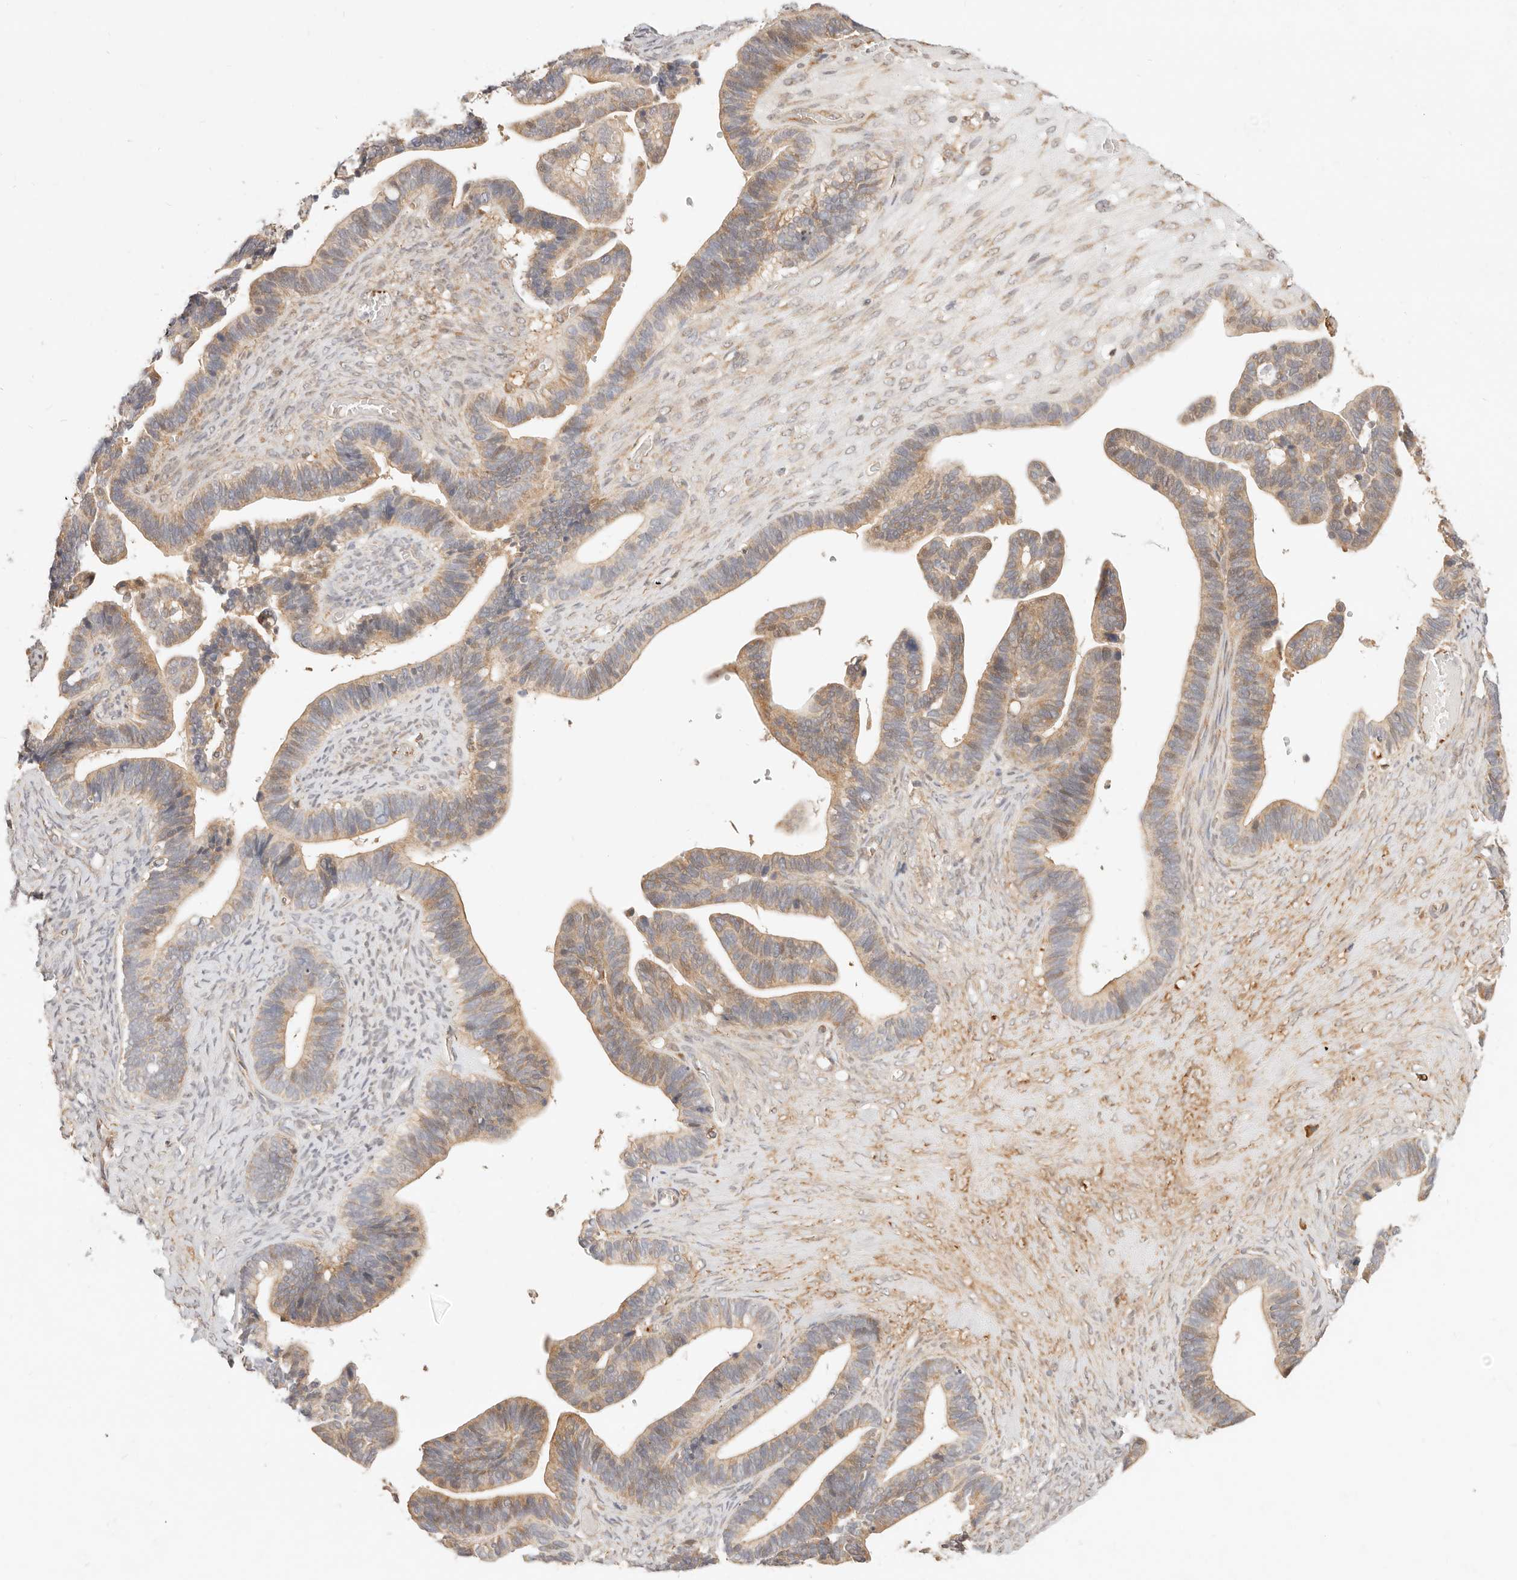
{"staining": {"intensity": "weak", "quantity": ">75%", "location": "cytoplasmic/membranous"}, "tissue": "ovarian cancer", "cell_type": "Tumor cells", "image_type": "cancer", "snomed": [{"axis": "morphology", "description": "Cystadenocarcinoma, serous, NOS"}, {"axis": "topography", "description": "Ovary"}], "caption": "Brown immunohistochemical staining in ovarian cancer reveals weak cytoplasmic/membranous expression in about >75% of tumor cells. (IHC, brightfield microscopy, high magnification).", "gene": "UBXN10", "patient": {"sex": "female", "age": 56}}